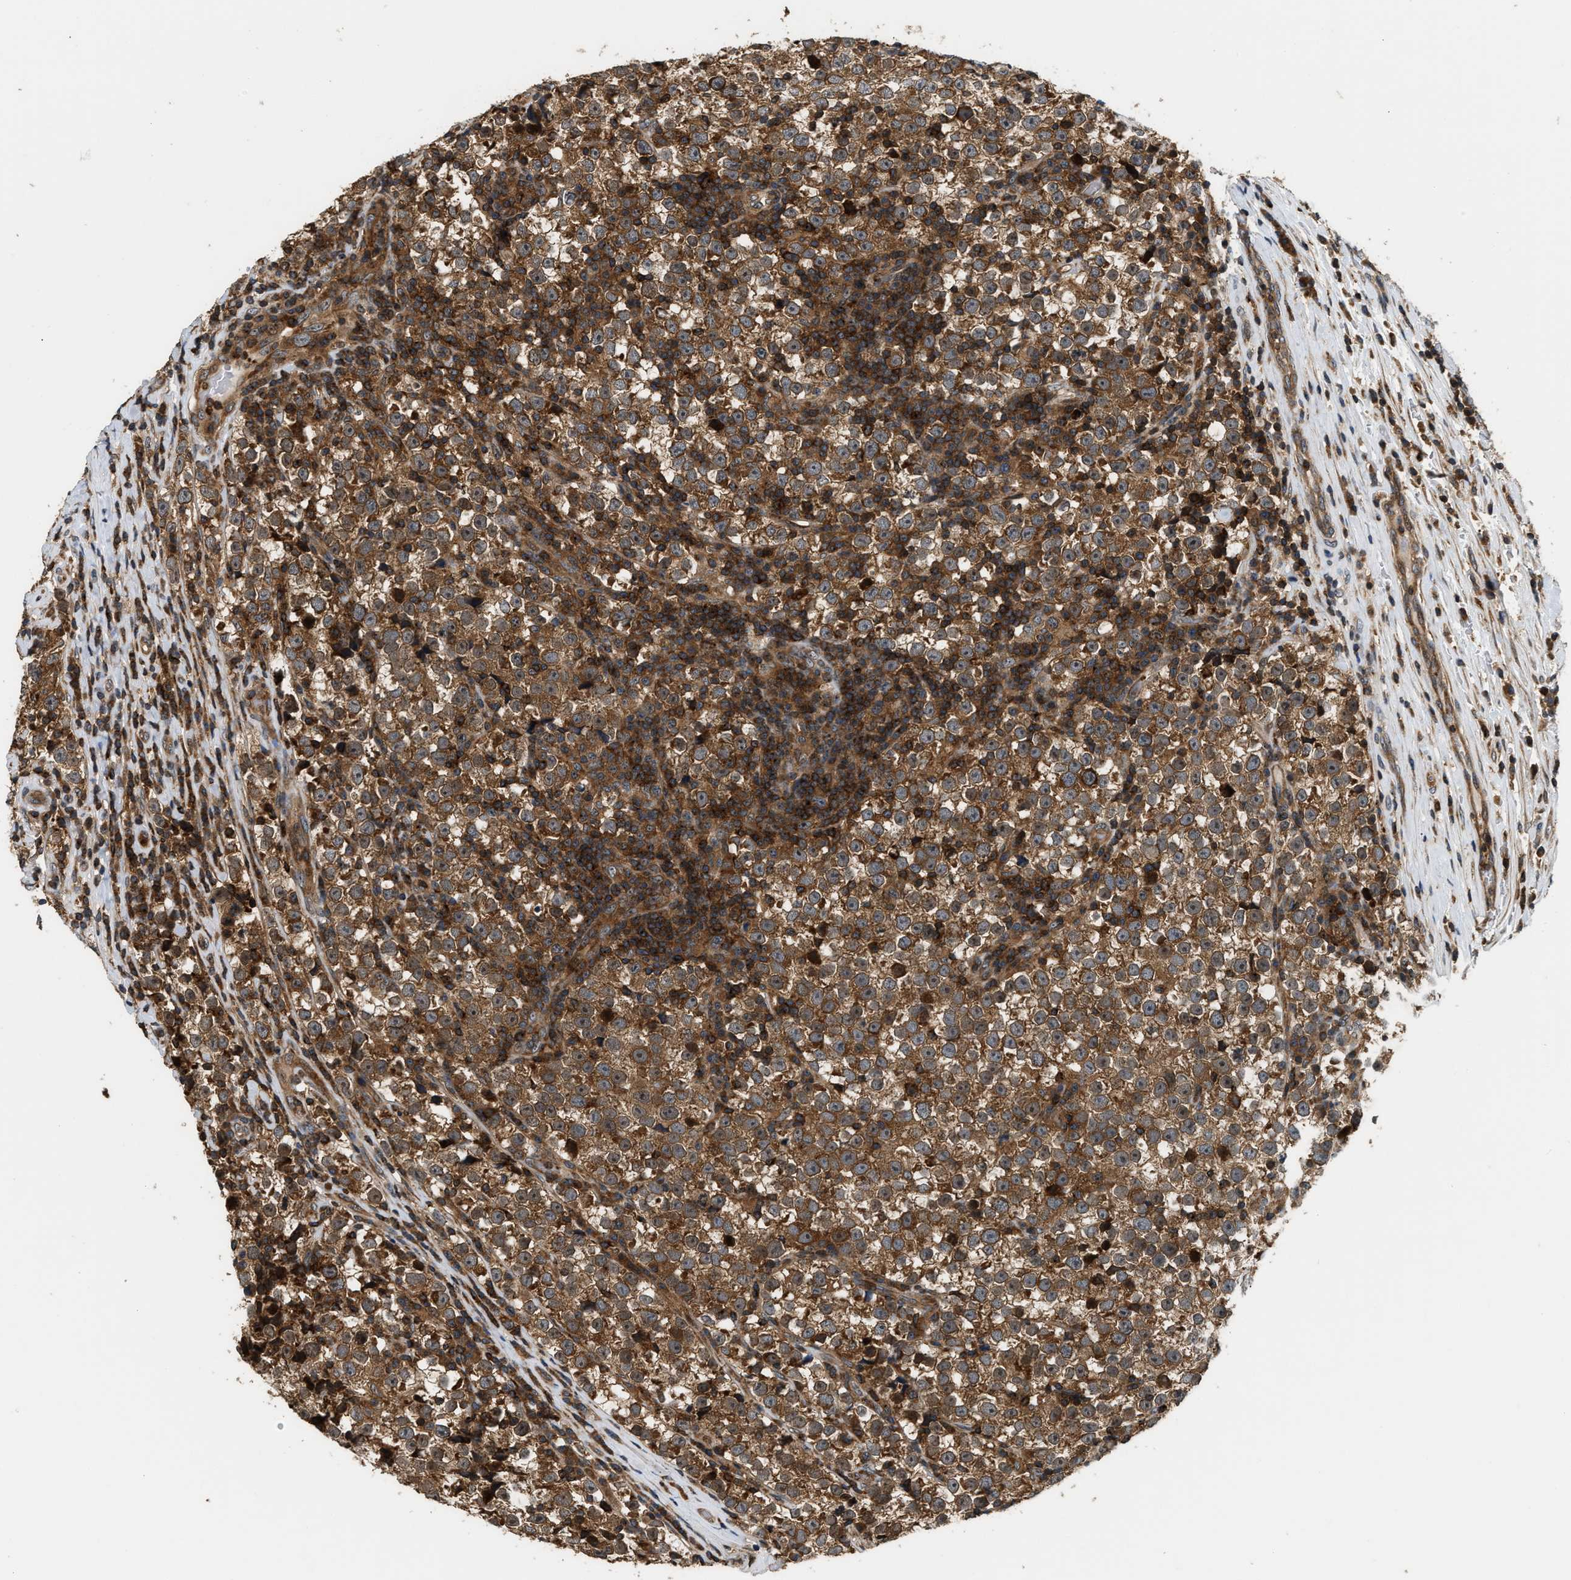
{"staining": {"intensity": "moderate", "quantity": ">75%", "location": "cytoplasmic/membranous,nuclear"}, "tissue": "testis cancer", "cell_type": "Tumor cells", "image_type": "cancer", "snomed": [{"axis": "morphology", "description": "Normal tissue, NOS"}, {"axis": "morphology", "description": "Seminoma, NOS"}, {"axis": "topography", "description": "Testis"}], "caption": "The micrograph displays staining of testis cancer, revealing moderate cytoplasmic/membranous and nuclear protein staining (brown color) within tumor cells. (DAB (3,3'-diaminobenzidine) IHC with brightfield microscopy, high magnification).", "gene": "SNX5", "patient": {"sex": "male", "age": 43}}